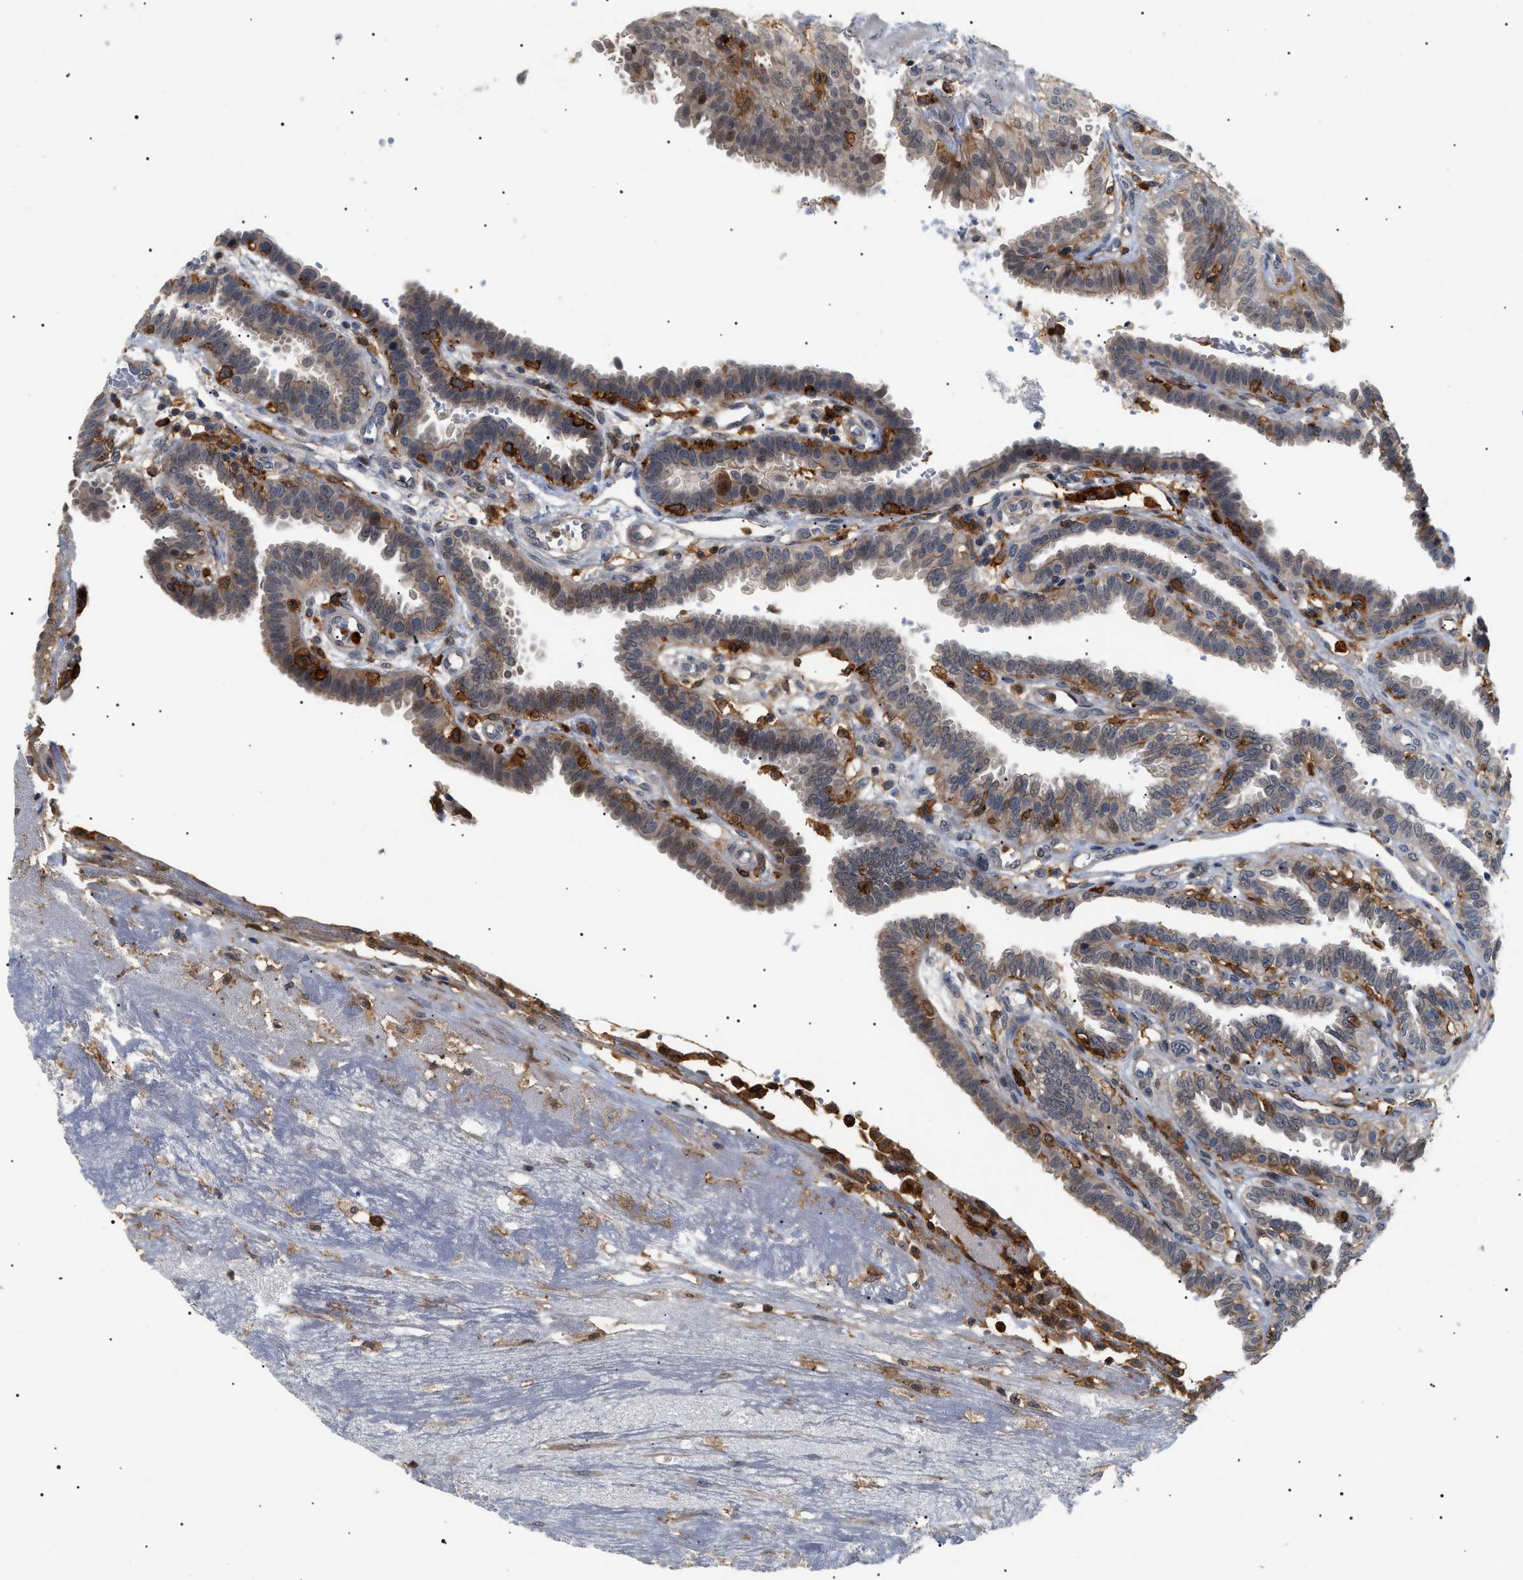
{"staining": {"intensity": "negative", "quantity": "none", "location": "none"}, "tissue": "fallopian tube", "cell_type": "Glandular cells", "image_type": "normal", "snomed": [{"axis": "morphology", "description": "Normal tissue, NOS"}, {"axis": "topography", "description": "Fallopian tube"}, {"axis": "topography", "description": "Placenta"}], "caption": "An immunohistochemistry photomicrograph of unremarkable fallopian tube is shown. There is no staining in glandular cells of fallopian tube.", "gene": "CD300A", "patient": {"sex": "female", "age": 34}}